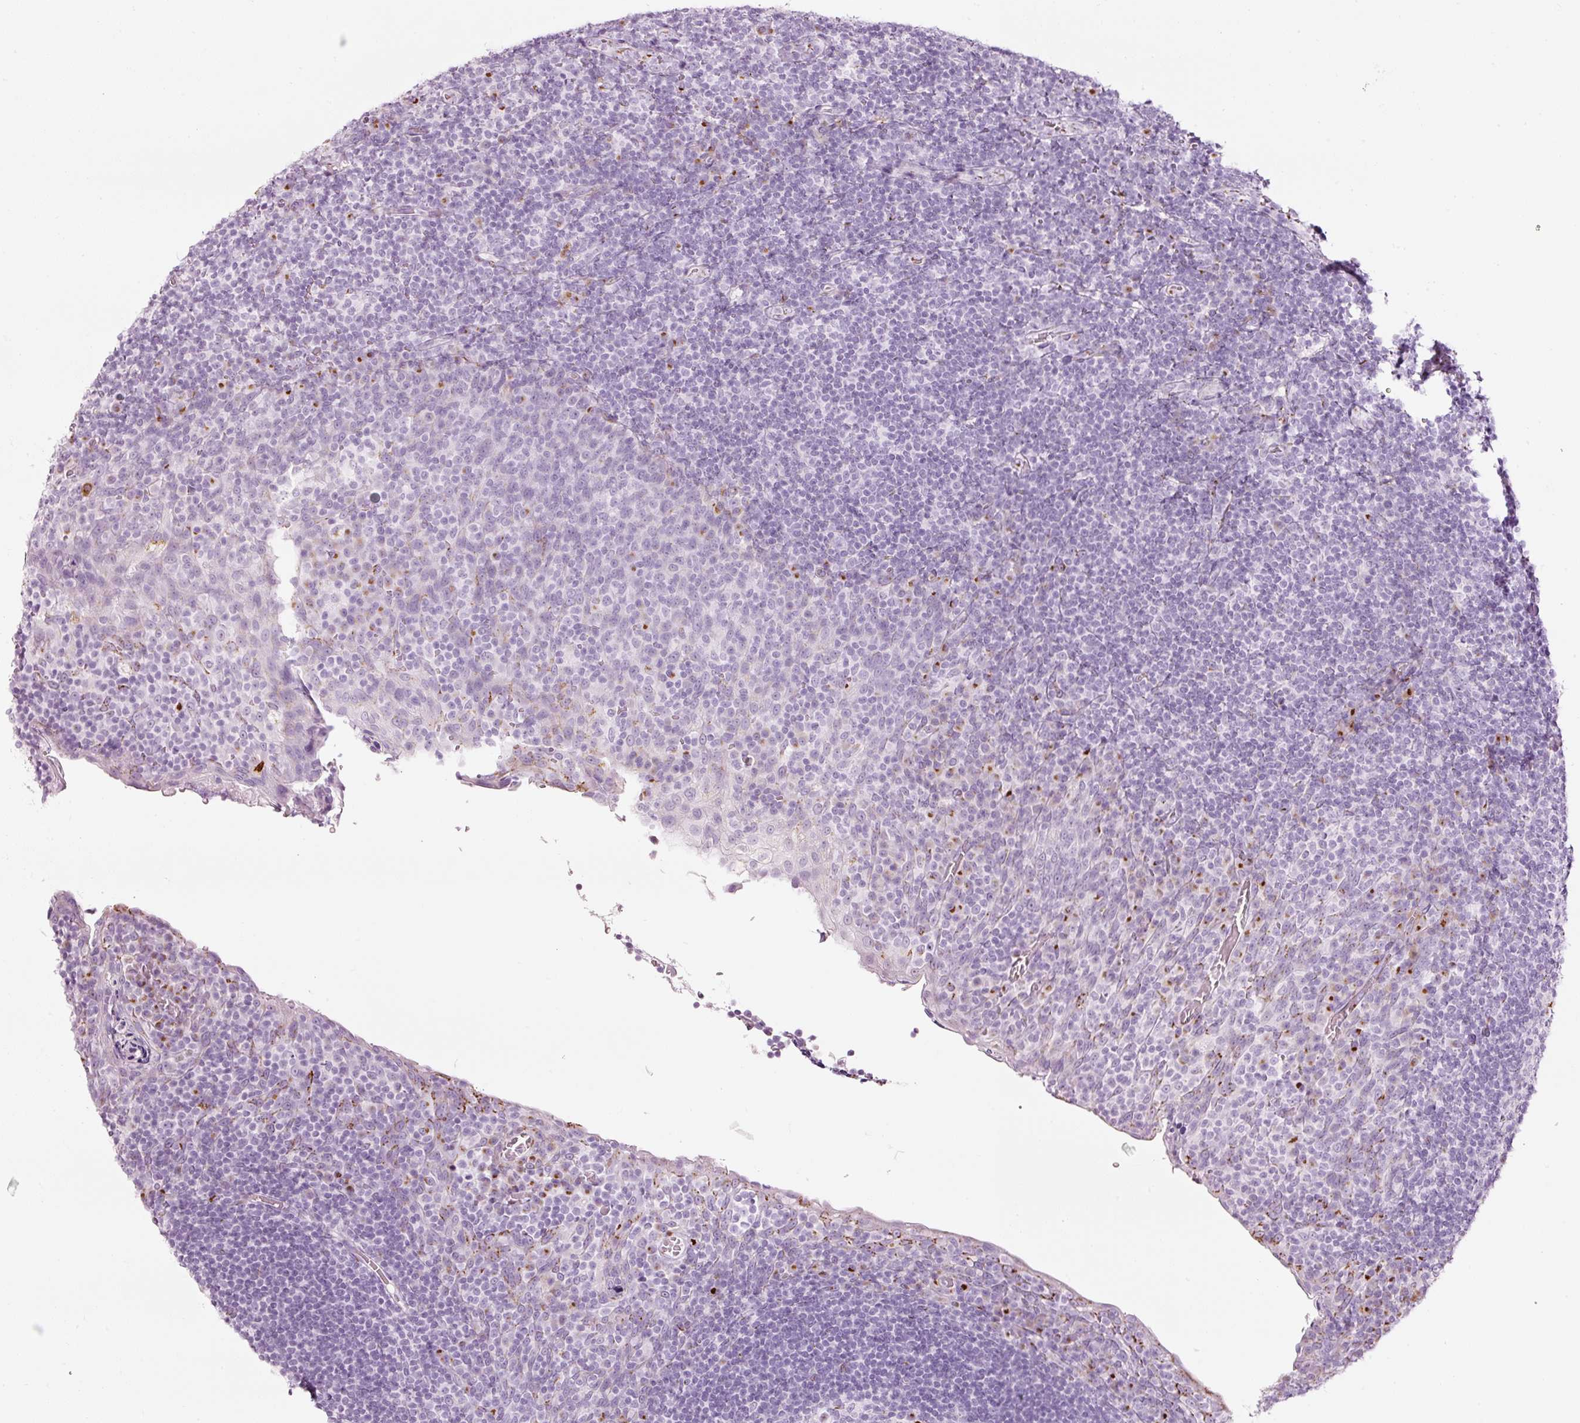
{"staining": {"intensity": "strong", "quantity": "<25%", "location": "cytoplasmic/membranous"}, "tissue": "tonsil", "cell_type": "Germinal center cells", "image_type": "normal", "snomed": [{"axis": "morphology", "description": "Normal tissue, NOS"}, {"axis": "topography", "description": "Tonsil"}], "caption": "Protein staining by IHC demonstrates strong cytoplasmic/membranous staining in approximately <25% of germinal center cells in benign tonsil. (IHC, brightfield microscopy, high magnification).", "gene": "SDF4", "patient": {"sex": "male", "age": 17}}